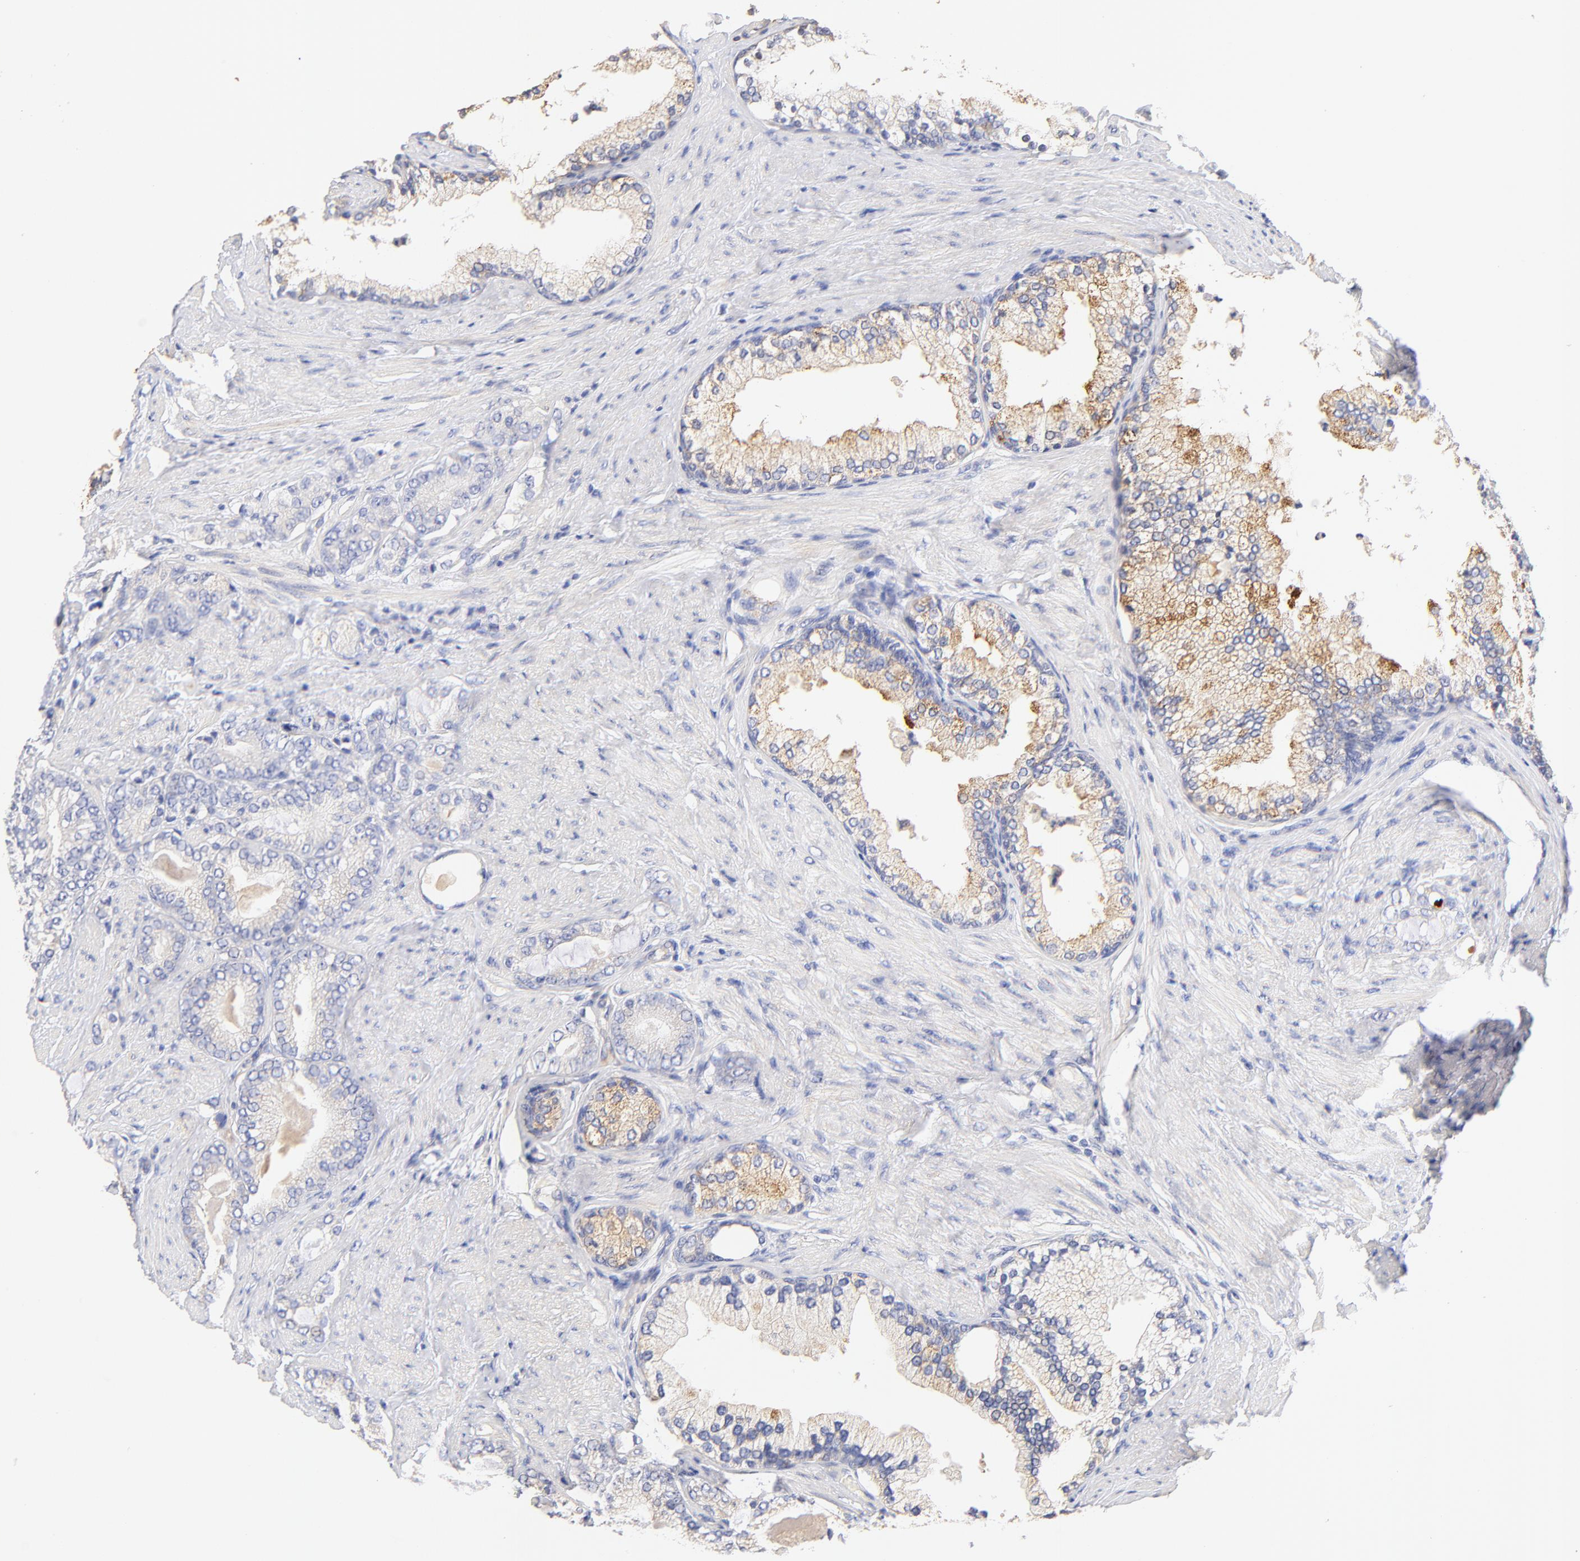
{"staining": {"intensity": "moderate", "quantity": "25%-75%", "location": "cytoplasmic/membranous"}, "tissue": "prostate cancer", "cell_type": "Tumor cells", "image_type": "cancer", "snomed": [{"axis": "morphology", "description": "Adenocarcinoma, Low grade"}, {"axis": "topography", "description": "Prostate"}], "caption": "Tumor cells reveal medium levels of moderate cytoplasmic/membranous staining in about 25%-75% of cells in low-grade adenocarcinoma (prostate). Ihc stains the protein in brown and the nuclei are stained blue.", "gene": "HS3ST1", "patient": {"sex": "male", "age": 71}}